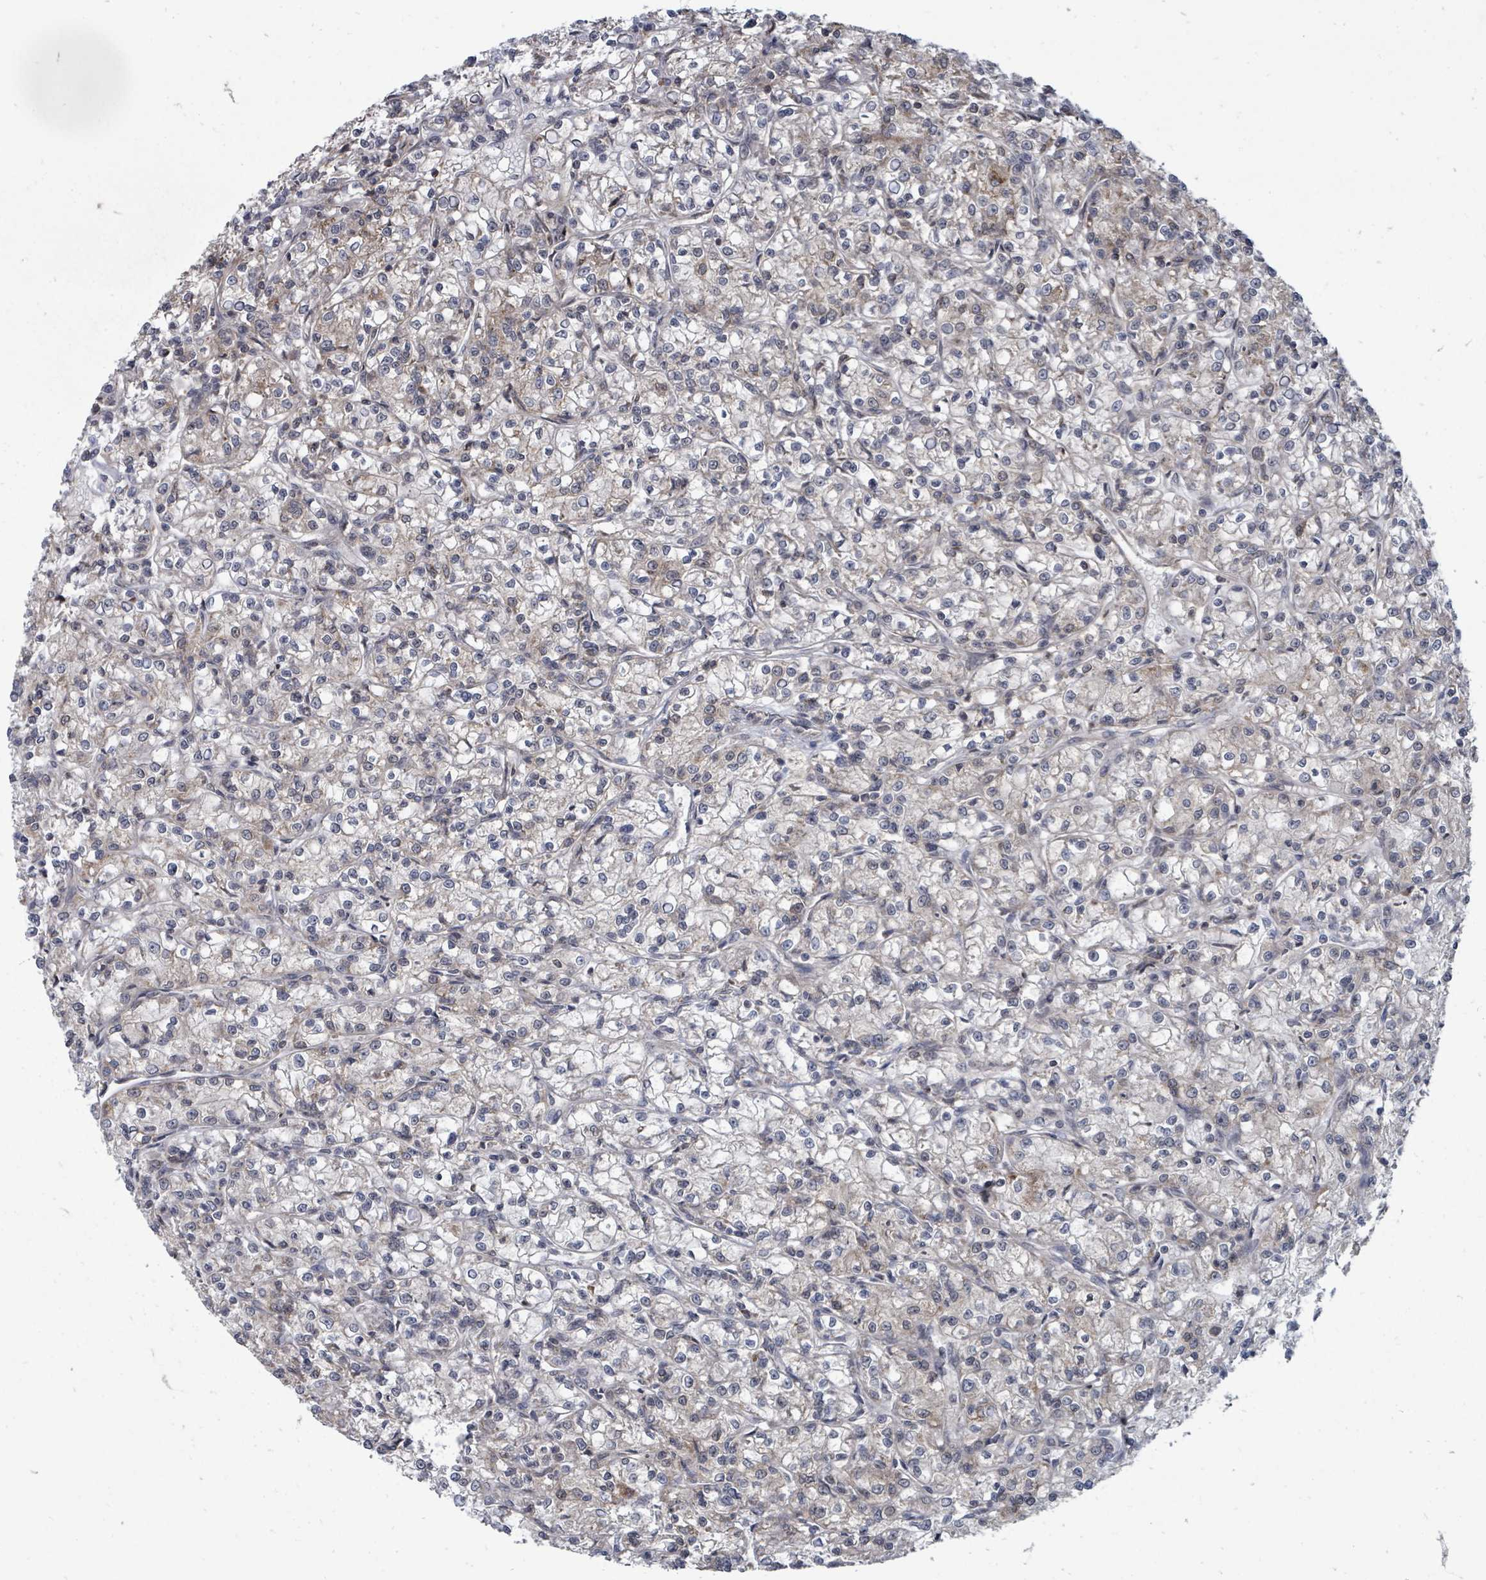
{"staining": {"intensity": "weak", "quantity": "<25%", "location": "cytoplasmic/membranous"}, "tissue": "renal cancer", "cell_type": "Tumor cells", "image_type": "cancer", "snomed": [{"axis": "morphology", "description": "Adenocarcinoma, NOS"}, {"axis": "topography", "description": "Kidney"}], "caption": "There is no significant staining in tumor cells of adenocarcinoma (renal).", "gene": "MAGOHB", "patient": {"sex": "female", "age": 59}}